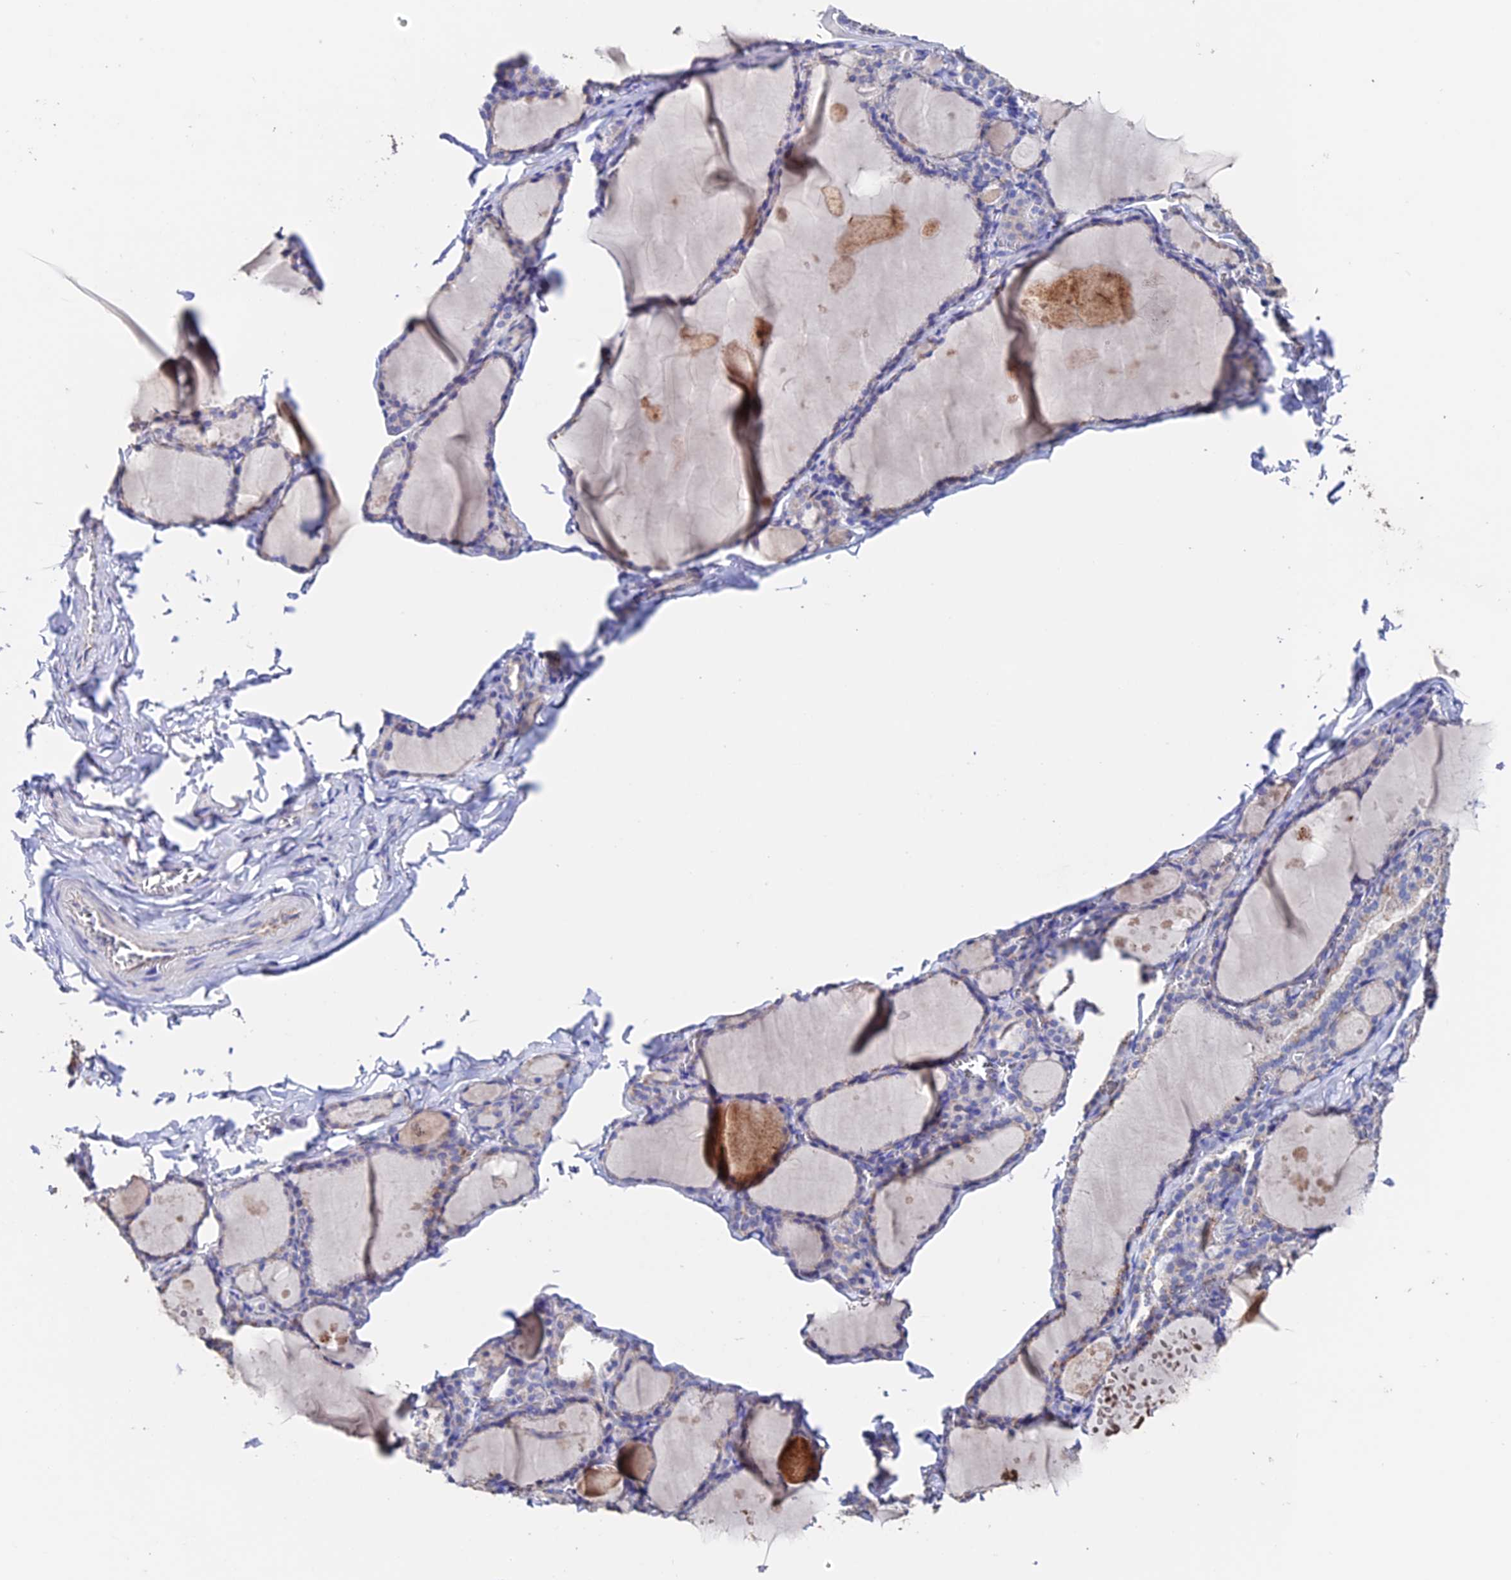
{"staining": {"intensity": "weak", "quantity": "25%-75%", "location": "cytoplasmic/membranous"}, "tissue": "thyroid gland", "cell_type": "Glandular cells", "image_type": "normal", "snomed": [{"axis": "morphology", "description": "Normal tissue, NOS"}, {"axis": "topography", "description": "Thyroid gland"}], "caption": "High-magnification brightfield microscopy of benign thyroid gland stained with DAB (brown) and counterstained with hematoxylin (blue). glandular cells exhibit weak cytoplasmic/membranous expression is appreciated in approximately25%-75% of cells. The staining was performed using DAB (3,3'-diaminobenzidine) to visualize the protein expression in brown, while the nuclei were stained in blue with hematoxylin (Magnification: 20x).", "gene": "ESM1", "patient": {"sex": "male", "age": 56}}